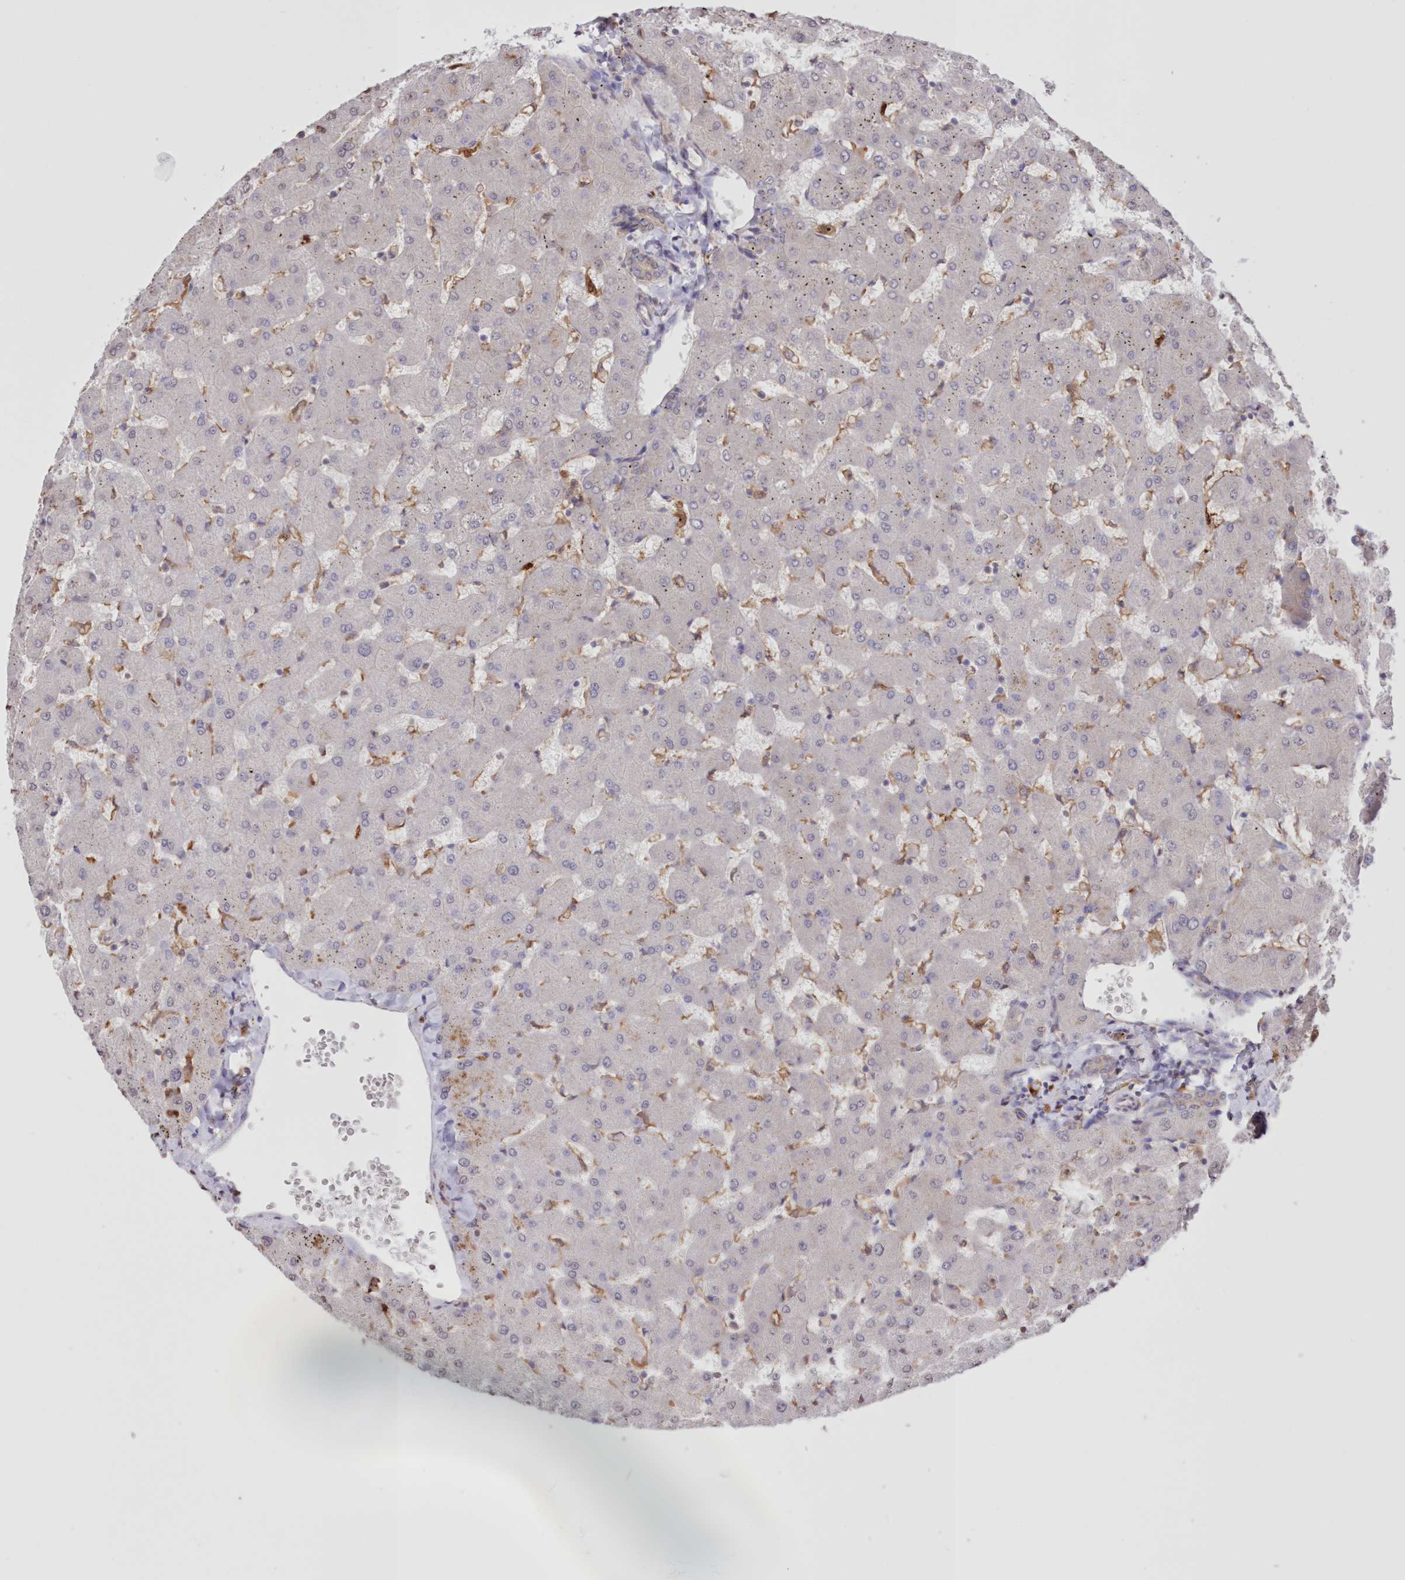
{"staining": {"intensity": "weak", "quantity": "25%-75%", "location": "cytoplasmic/membranous,nuclear"}, "tissue": "liver", "cell_type": "Cholangiocytes", "image_type": "normal", "snomed": [{"axis": "morphology", "description": "Normal tissue, NOS"}, {"axis": "topography", "description": "Liver"}], "caption": "Normal liver was stained to show a protein in brown. There is low levels of weak cytoplasmic/membranous,nuclear expression in approximately 25%-75% of cholangiocytes. The staining was performed using DAB, with brown indicating positive protein expression. Nuclei are stained blue with hematoxylin.", "gene": "FCHO2", "patient": {"sex": "female", "age": 63}}